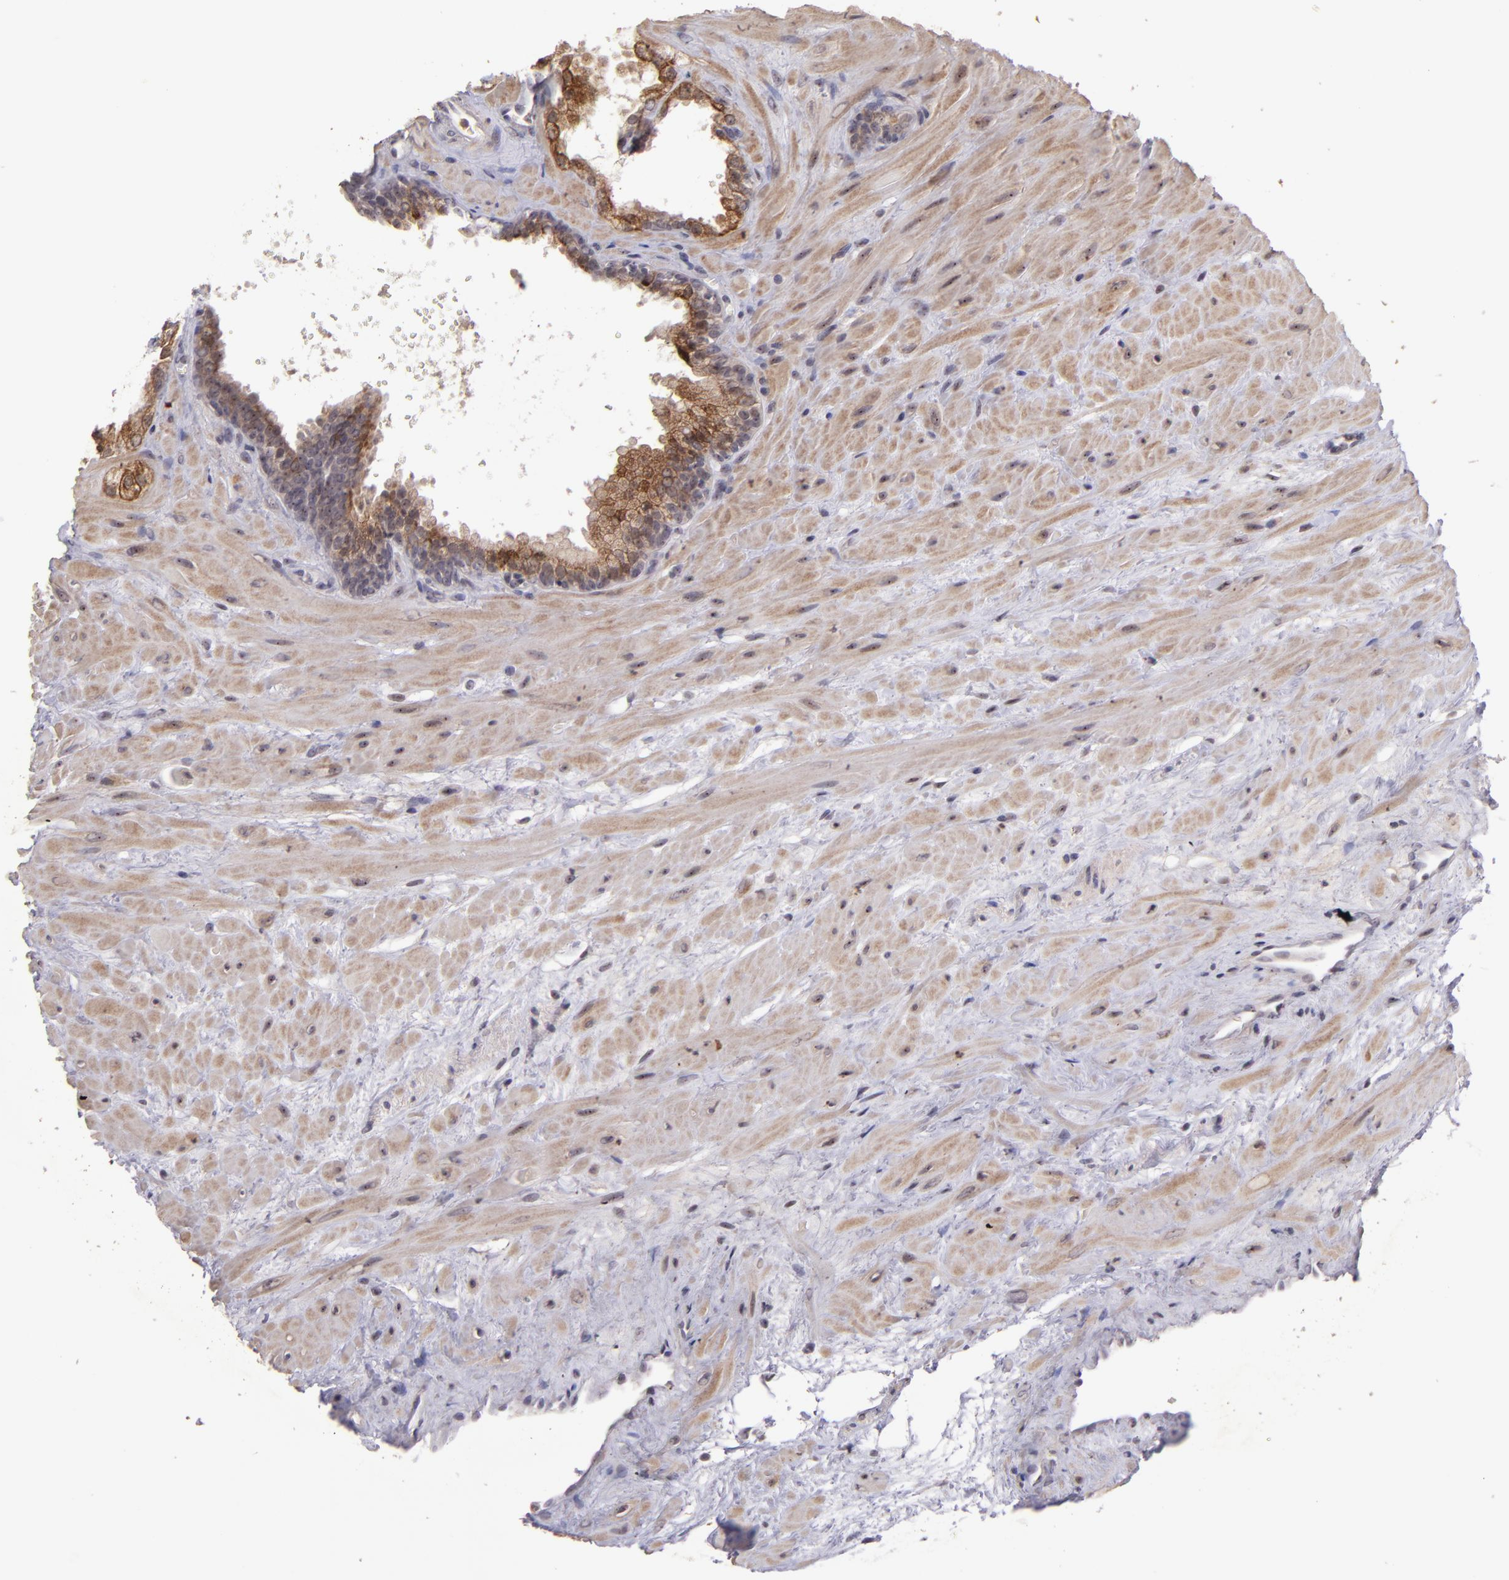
{"staining": {"intensity": "moderate", "quantity": ">75%", "location": "cytoplasmic/membranous"}, "tissue": "prostate cancer", "cell_type": "Tumor cells", "image_type": "cancer", "snomed": [{"axis": "morphology", "description": "Adenocarcinoma, Low grade"}, {"axis": "topography", "description": "Prostate"}], "caption": "Immunohistochemistry (IHC) (DAB (3,3'-diaminobenzidine)) staining of human prostate cancer exhibits moderate cytoplasmic/membranous protein staining in approximately >75% of tumor cells.", "gene": "PCNX4", "patient": {"sex": "male", "age": 57}}